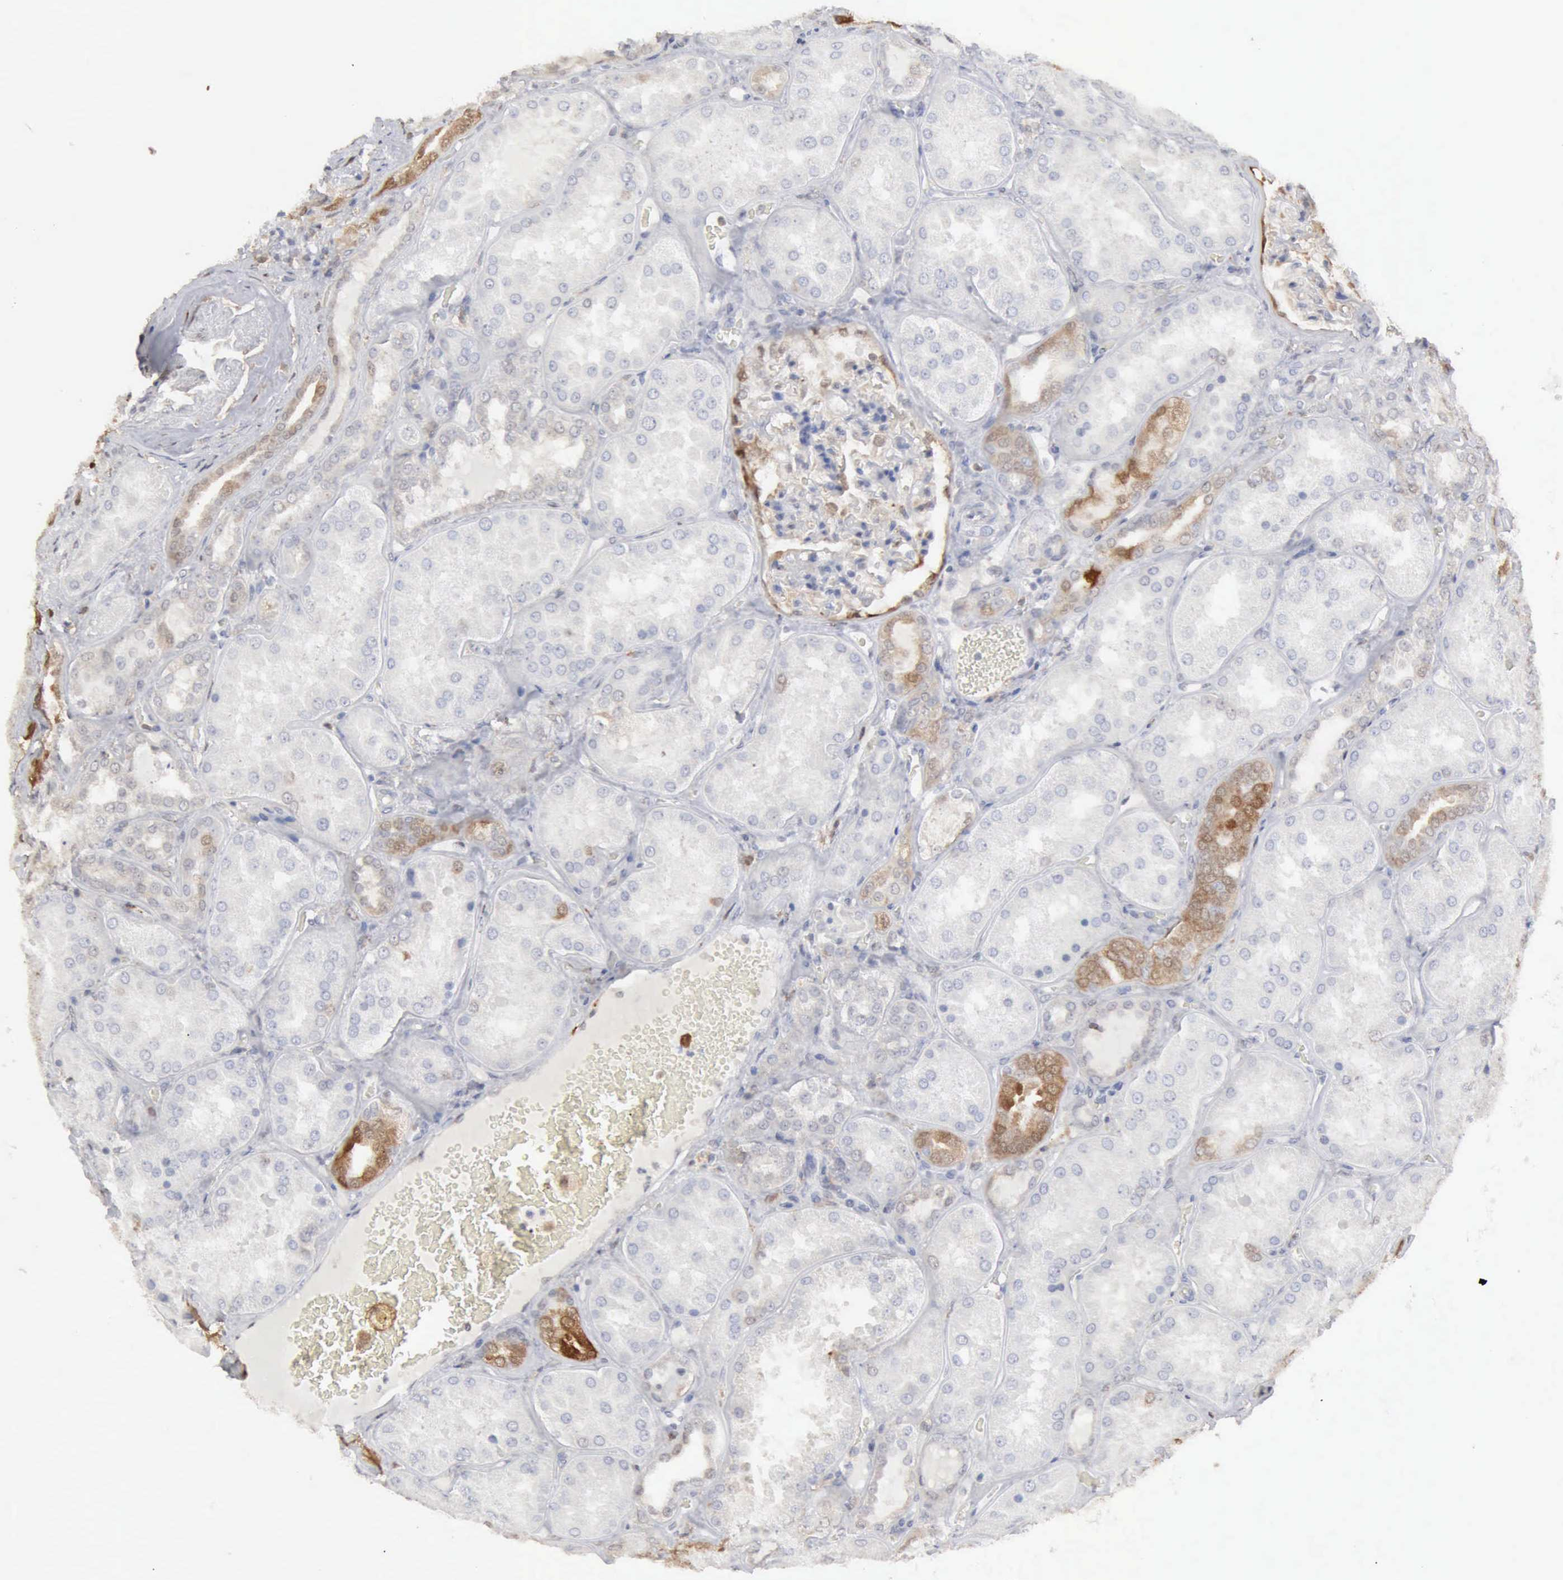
{"staining": {"intensity": "negative", "quantity": "none", "location": "none"}, "tissue": "kidney", "cell_type": "Cells in glomeruli", "image_type": "normal", "snomed": [{"axis": "morphology", "description": "Normal tissue, NOS"}, {"axis": "topography", "description": "Kidney"}], "caption": "Immunohistochemistry (IHC) of unremarkable kidney reveals no staining in cells in glomeruli. (Brightfield microscopy of DAB (3,3'-diaminobenzidine) IHC at high magnification).", "gene": "STAT1", "patient": {"sex": "female", "age": 56}}